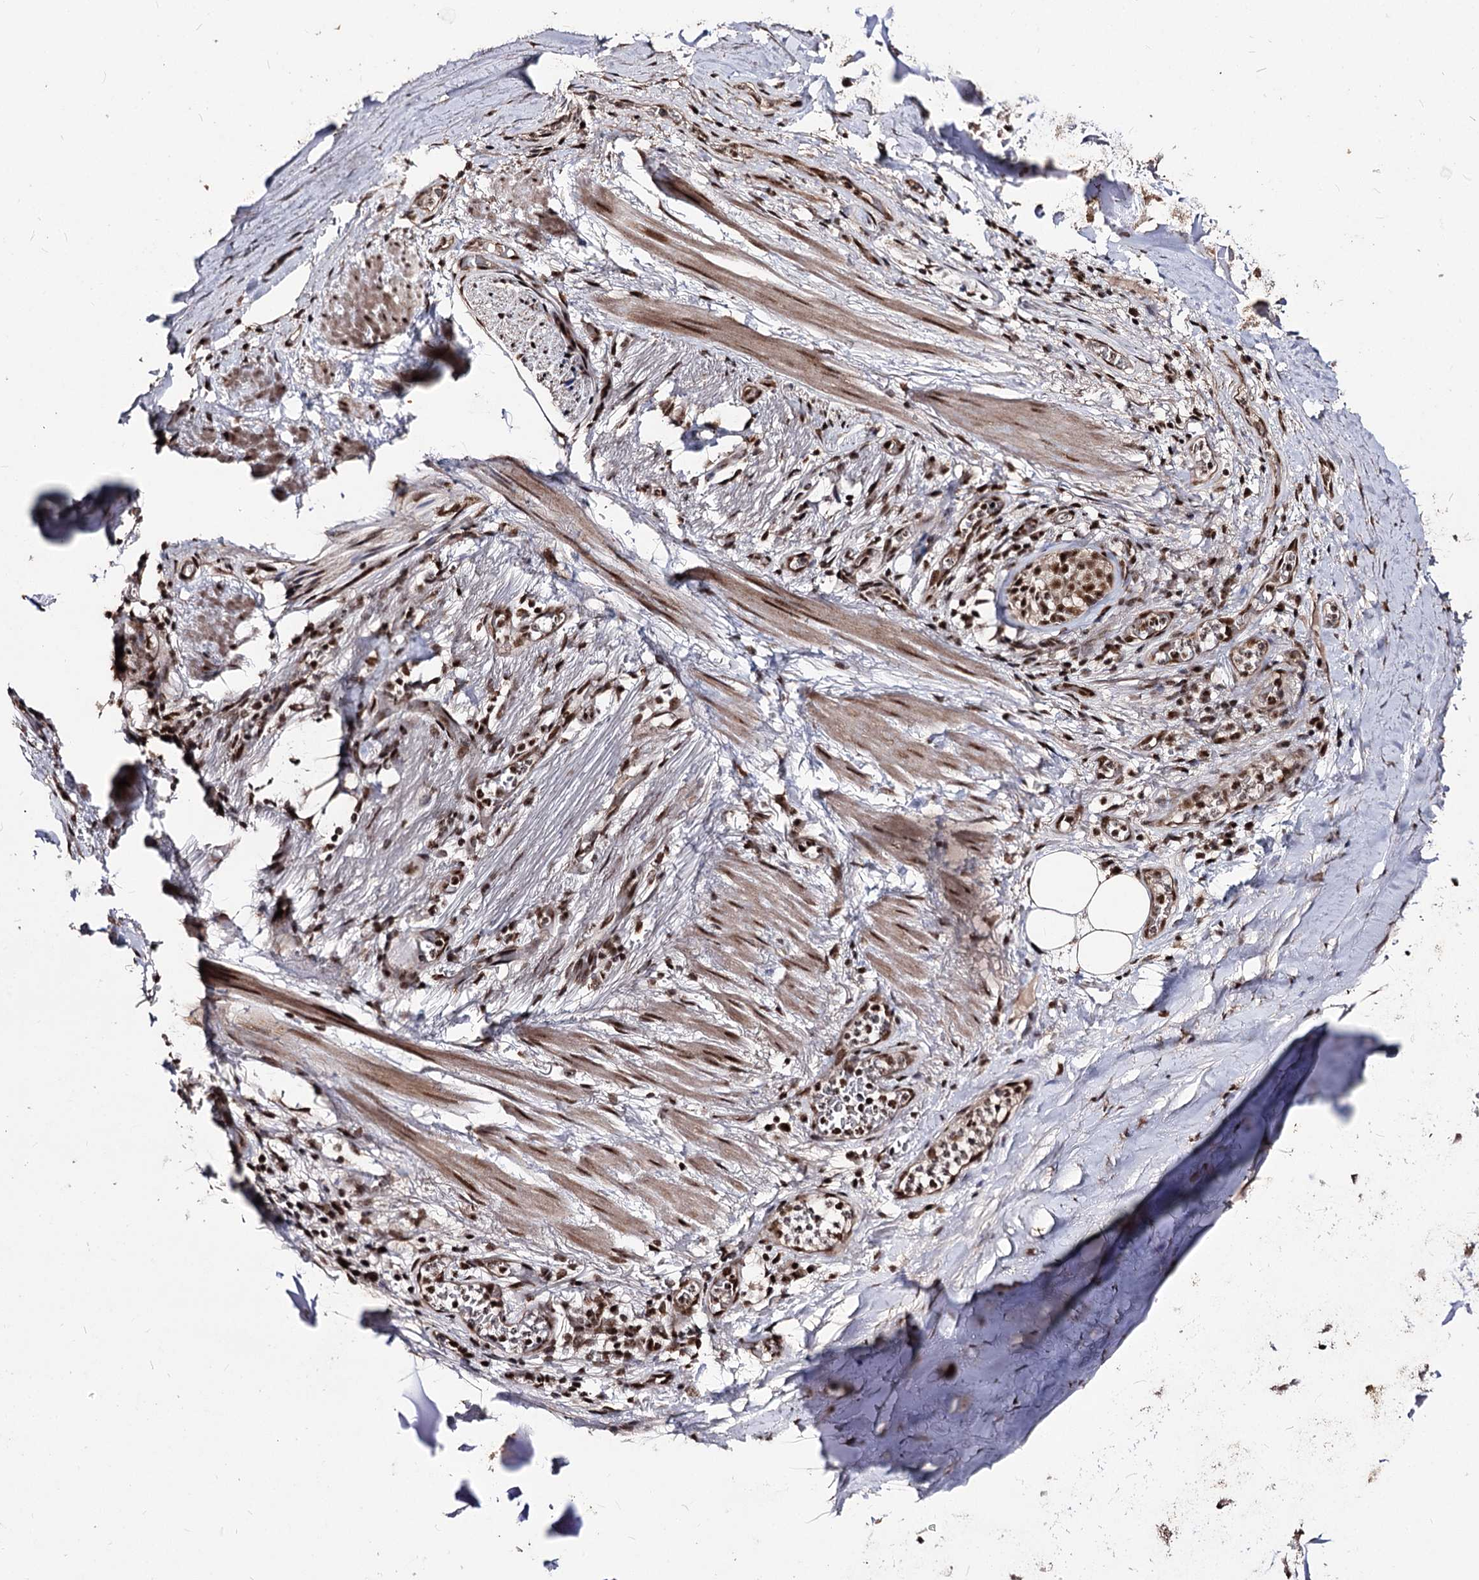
{"staining": {"intensity": "moderate", "quantity": ">75%", "location": "nuclear"}, "tissue": "adipose tissue", "cell_type": "Adipocytes", "image_type": "normal", "snomed": [{"axis": "morphology", "description": "Normal tissue, NOS"}, {"axis": "topography", "description": "Lymph node"}, {"axis": "topography", "description": "Cartilage tissue"}, {"axis": "topography", "description": "Bronchus"}], "caption": "Immunohistochemistry (IHC) of benign adipose tissue demonstrates medium levels of moderate nuclear positivity in approximately >75% of adipocytes.", "gene": "U2SURP", "patient": {"sex": "male", "age": 63}}